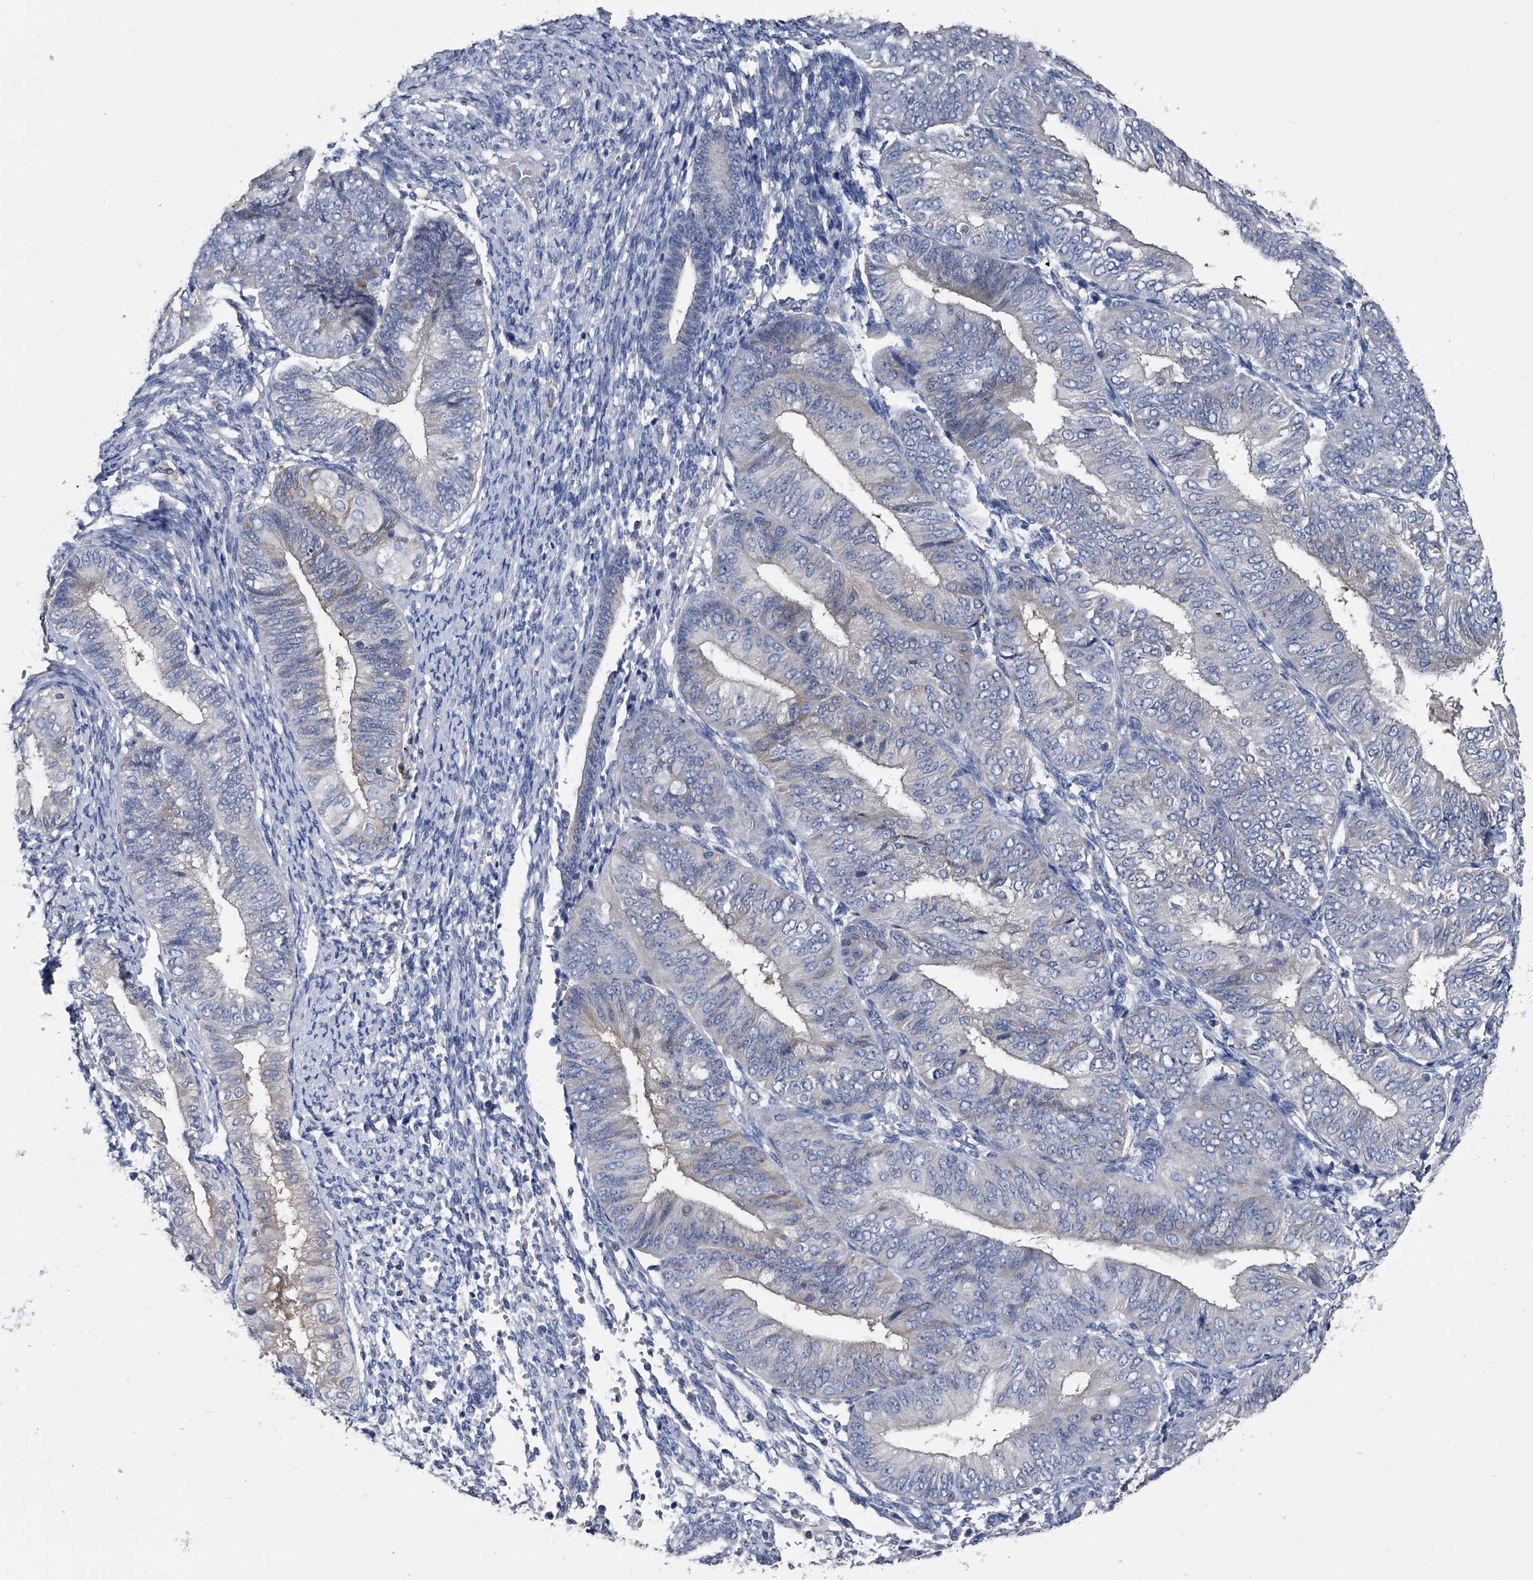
{"staining": {"intensity": "negative", "quantity": "none", "location": "none"}, "tissue": "endometrial cancer", "cell_type": "Tumor cells", "image_type": "cancer", "snomed": [{"axis": "morphology", "description": "Adenocarcinoma, NOS"}, {"axis": "topography", "description": "Endometrium"}], "caption": "High magnification brightfield microscopy of adenocarcinoma (endometrial) stained with DAB (3,3'-diaminobenzidine) (brown) and counterstained with hematoxylin (blue): tumor cells show no significant staining.", "gene": "KIF13A", "patient": {"sex": "female", "age": 58}}